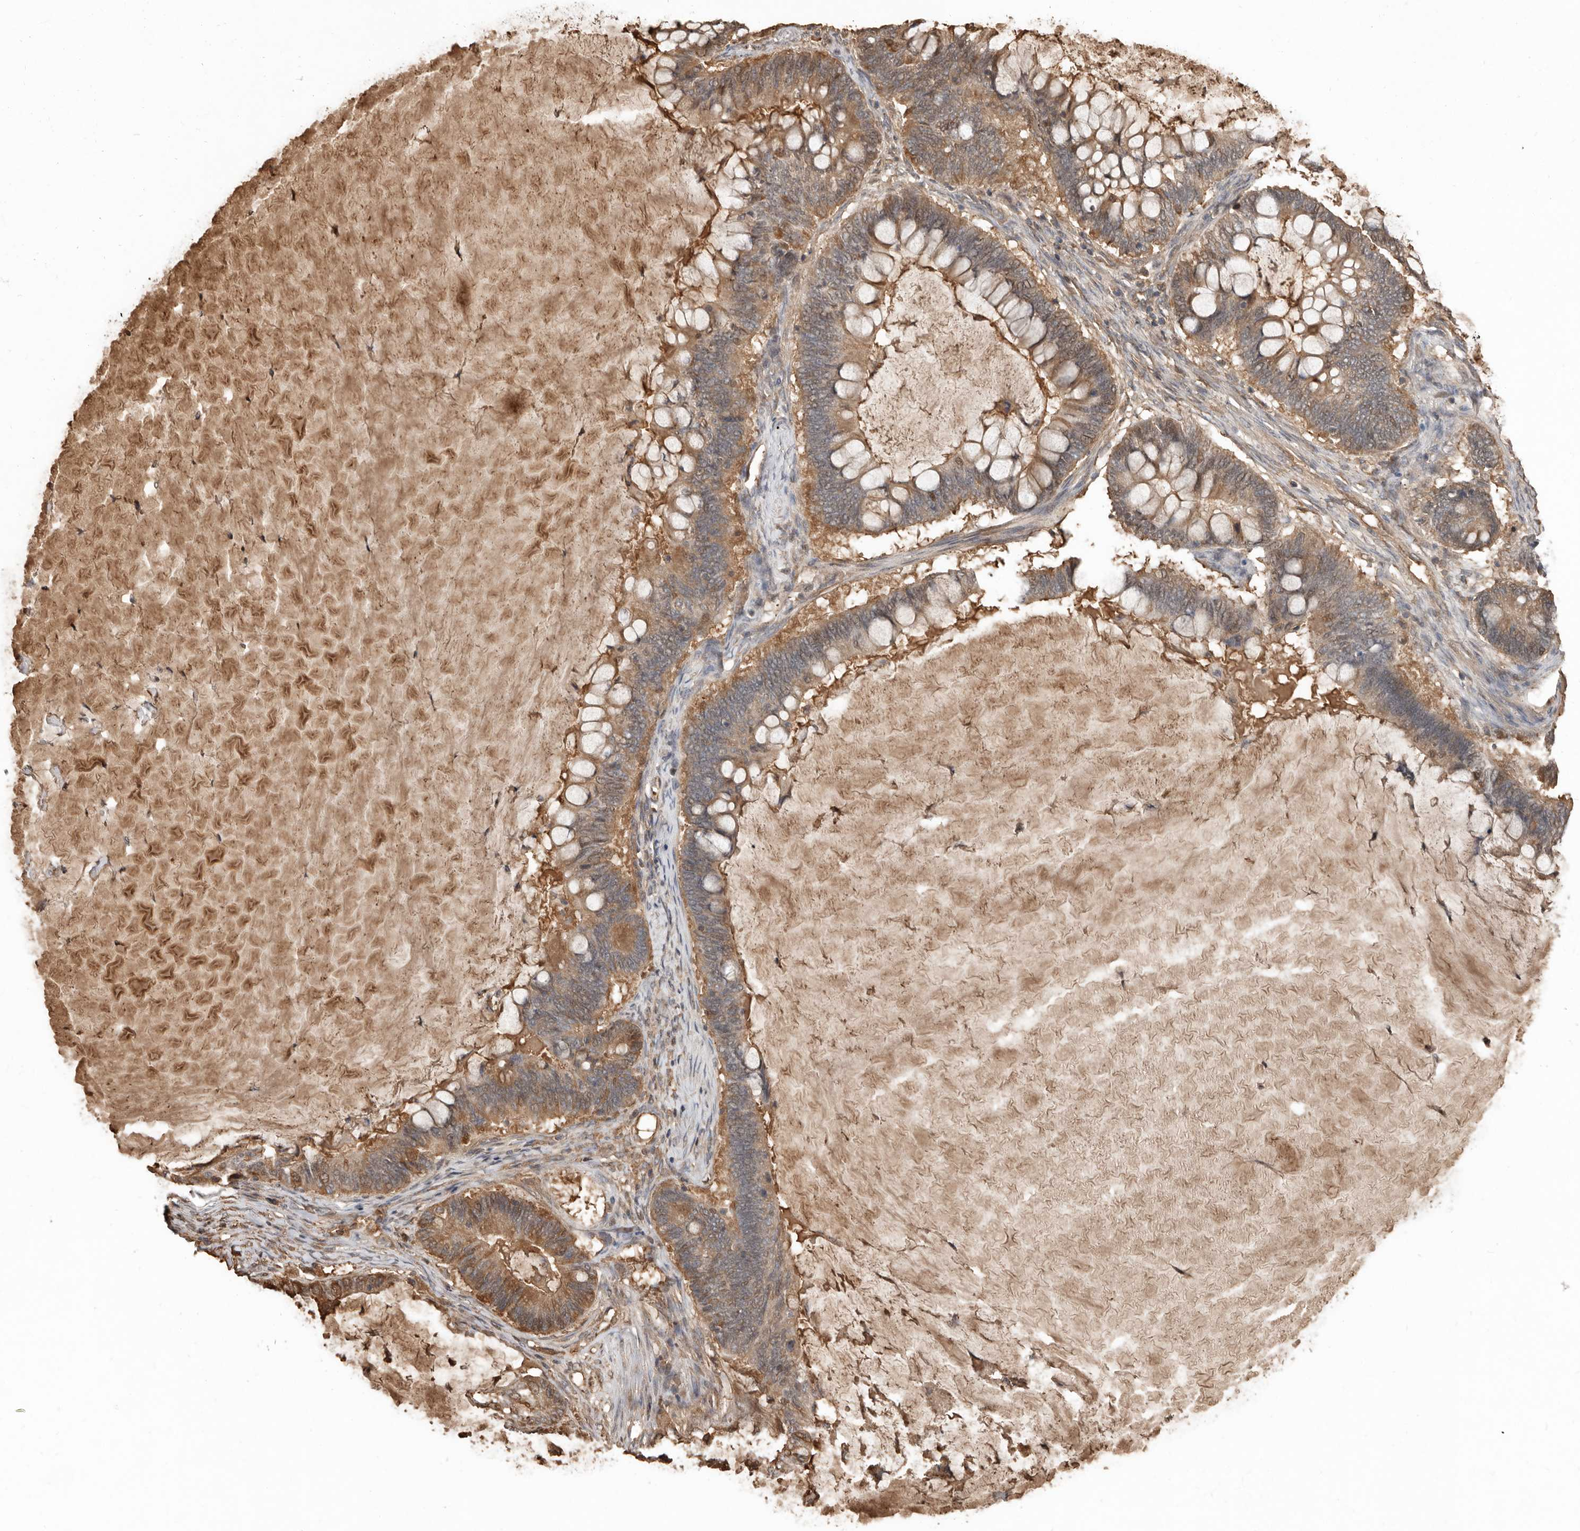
{"staining": {"intensity": "weak", "quantity": ">75%", "location": "cytoplasmic/membranous"}, "tissue": "ovarian cancer", "cell_type": "Tumor cells", "image_type": "cancer", "snomed": [{"axis": "morphology", "description": "Cystadenocarcinoma, mucinous, NOS"}, {"axis": "topography", "description": "Ovary"}], "caption": "An immunohistochemistry (IHC) histopathology image of neoplastic tissue is shown. Protein staining in brown labels weak cytoplasmic/membranous positivity in mucinous cystadenocarcinoma (ovarian) within tumor cells.", "gene": "LRGUK", "patient": {"sex": "female", "age": 61}}